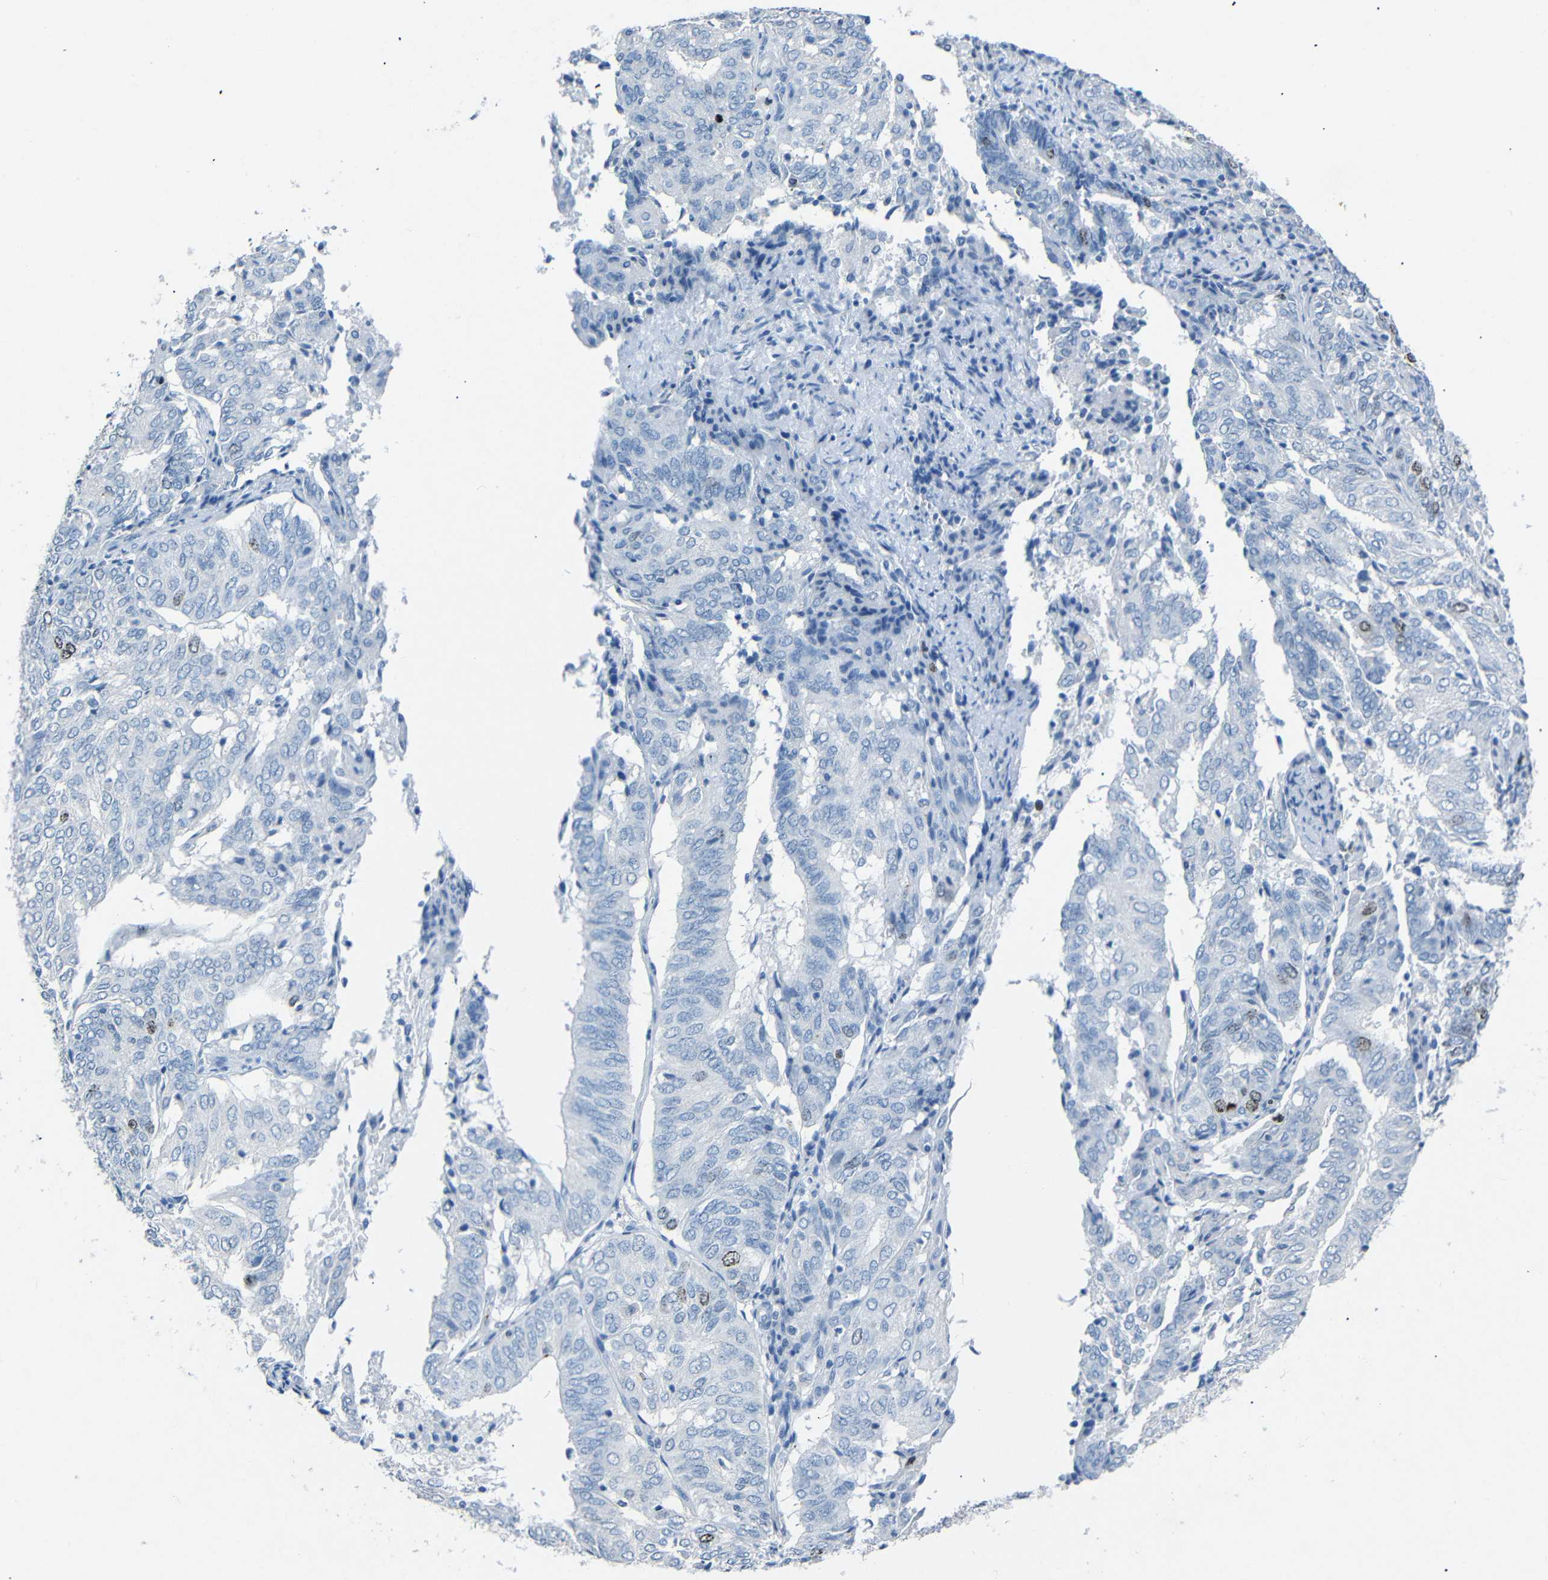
{"staining": {"intensity": "weak", "quantity": "<25%", "location": "nuclear"}, "tissue": "endometrial cancer", "cell_type": "Tumor cells", "image_type": "cancer", "snomed": [{"axis": "morphology", "description": "Adenocarcinoma, NOS"}, {"axis": "topography", "description": "Uterus"}], "caption": "High magnification brightfield microscopy of endometrial adenocarcinoma stained with DAB (brown) and counterstained with hematoxylin (blue): tumor cells show no significant staining.", "gene": "INCENP", "patient": {"sex": "female", "age": 60}}